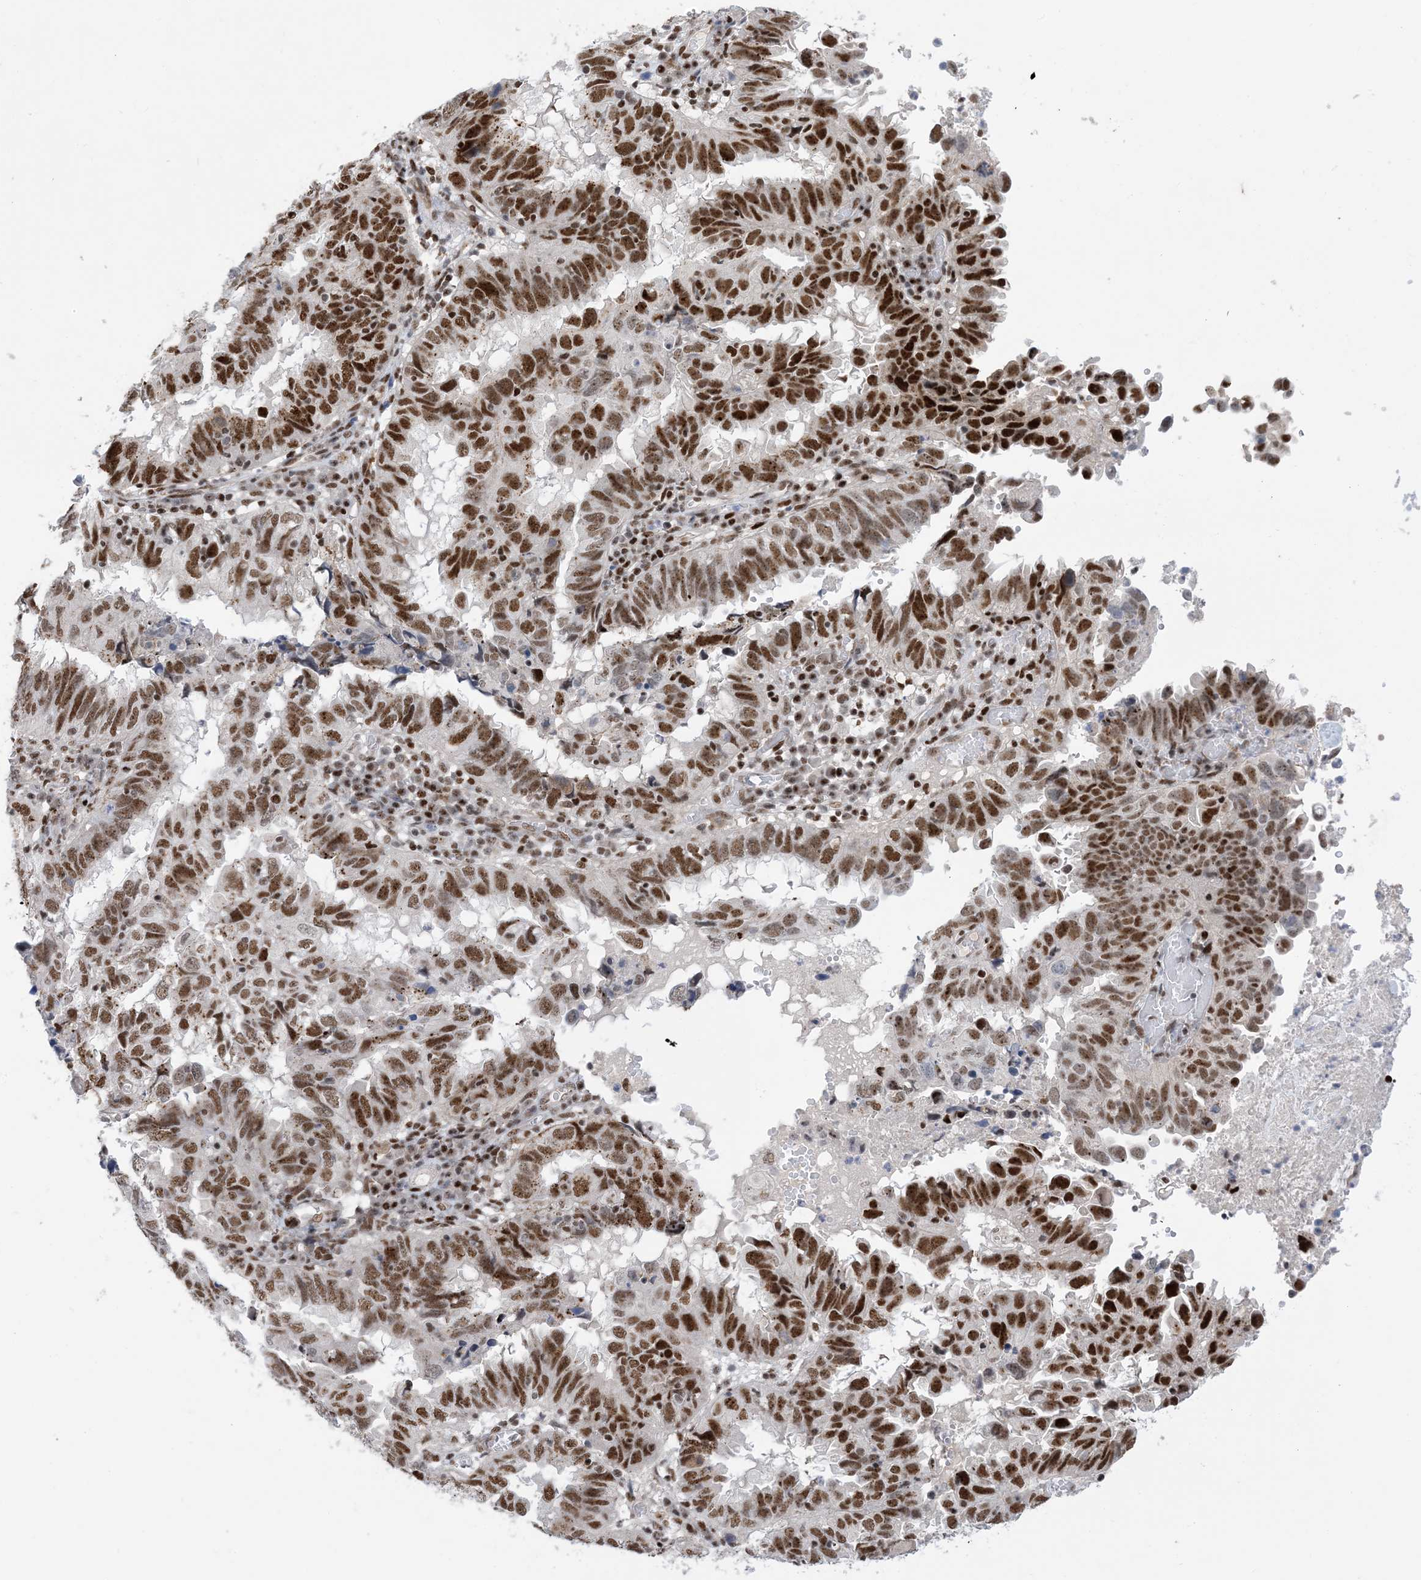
{"staining": {"intensity": "moderate", "quantity": ">75%", "location": "nuclear"}, "tissue": "endometrial cancer", "cell_type": "Tumor cells", "image_type": "cancer", "snomed": [{"axis": "morphology", "description": "Adenocarcinoma, NOS"}, {"axis": "topography", "description": "Uterus"}], "caption": "Adenocarcinoma (endometrial) stained with DAB IHC displays medium levels of moderate nuclear expression in approximately >75% of tumor cells.", "gene": "TSPYL1", "patient": {"sex": "female", "age": 77}}